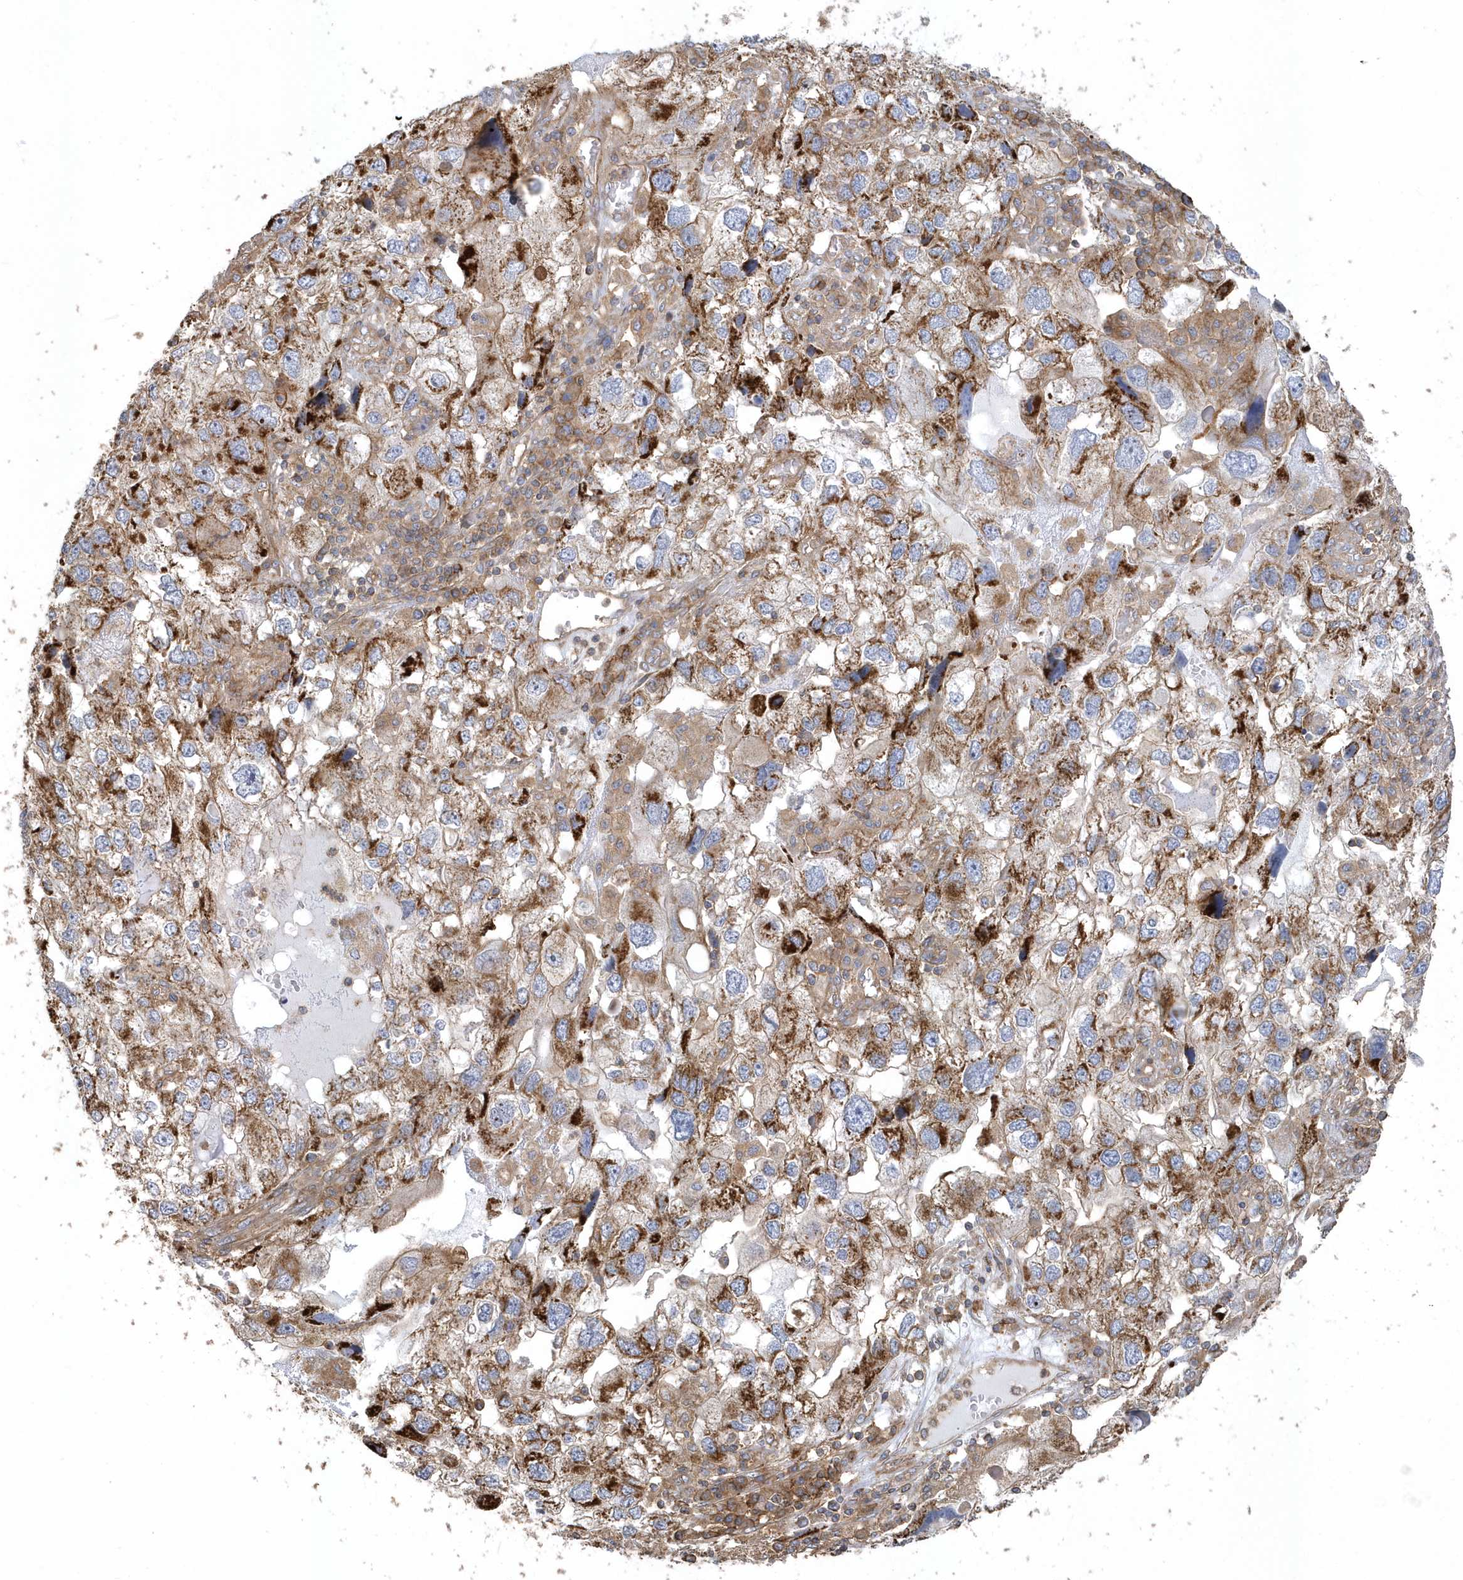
{"staining": {"intensity": "moderate", "quantity": ">75%", "location": "cytoplasmic/membranous"}, "tissue": "endometrial cancer", "cell_type": "Tumor cells", "image_type": "cancer", "snomed": [{"axis": "morphology", "description": "Adenocarcinoma, NOS"}, {"axis": "topography", "description": "Endometrium"}], "caption": "Endometrial cancer (adenocarcinoma) stained with a brown dye shows moderate cytoplasmic/membranous positive positivity in about >75% of tumor cells.", "gene": "TRAIP", "patient": {"sex": "female", "age": 49}}